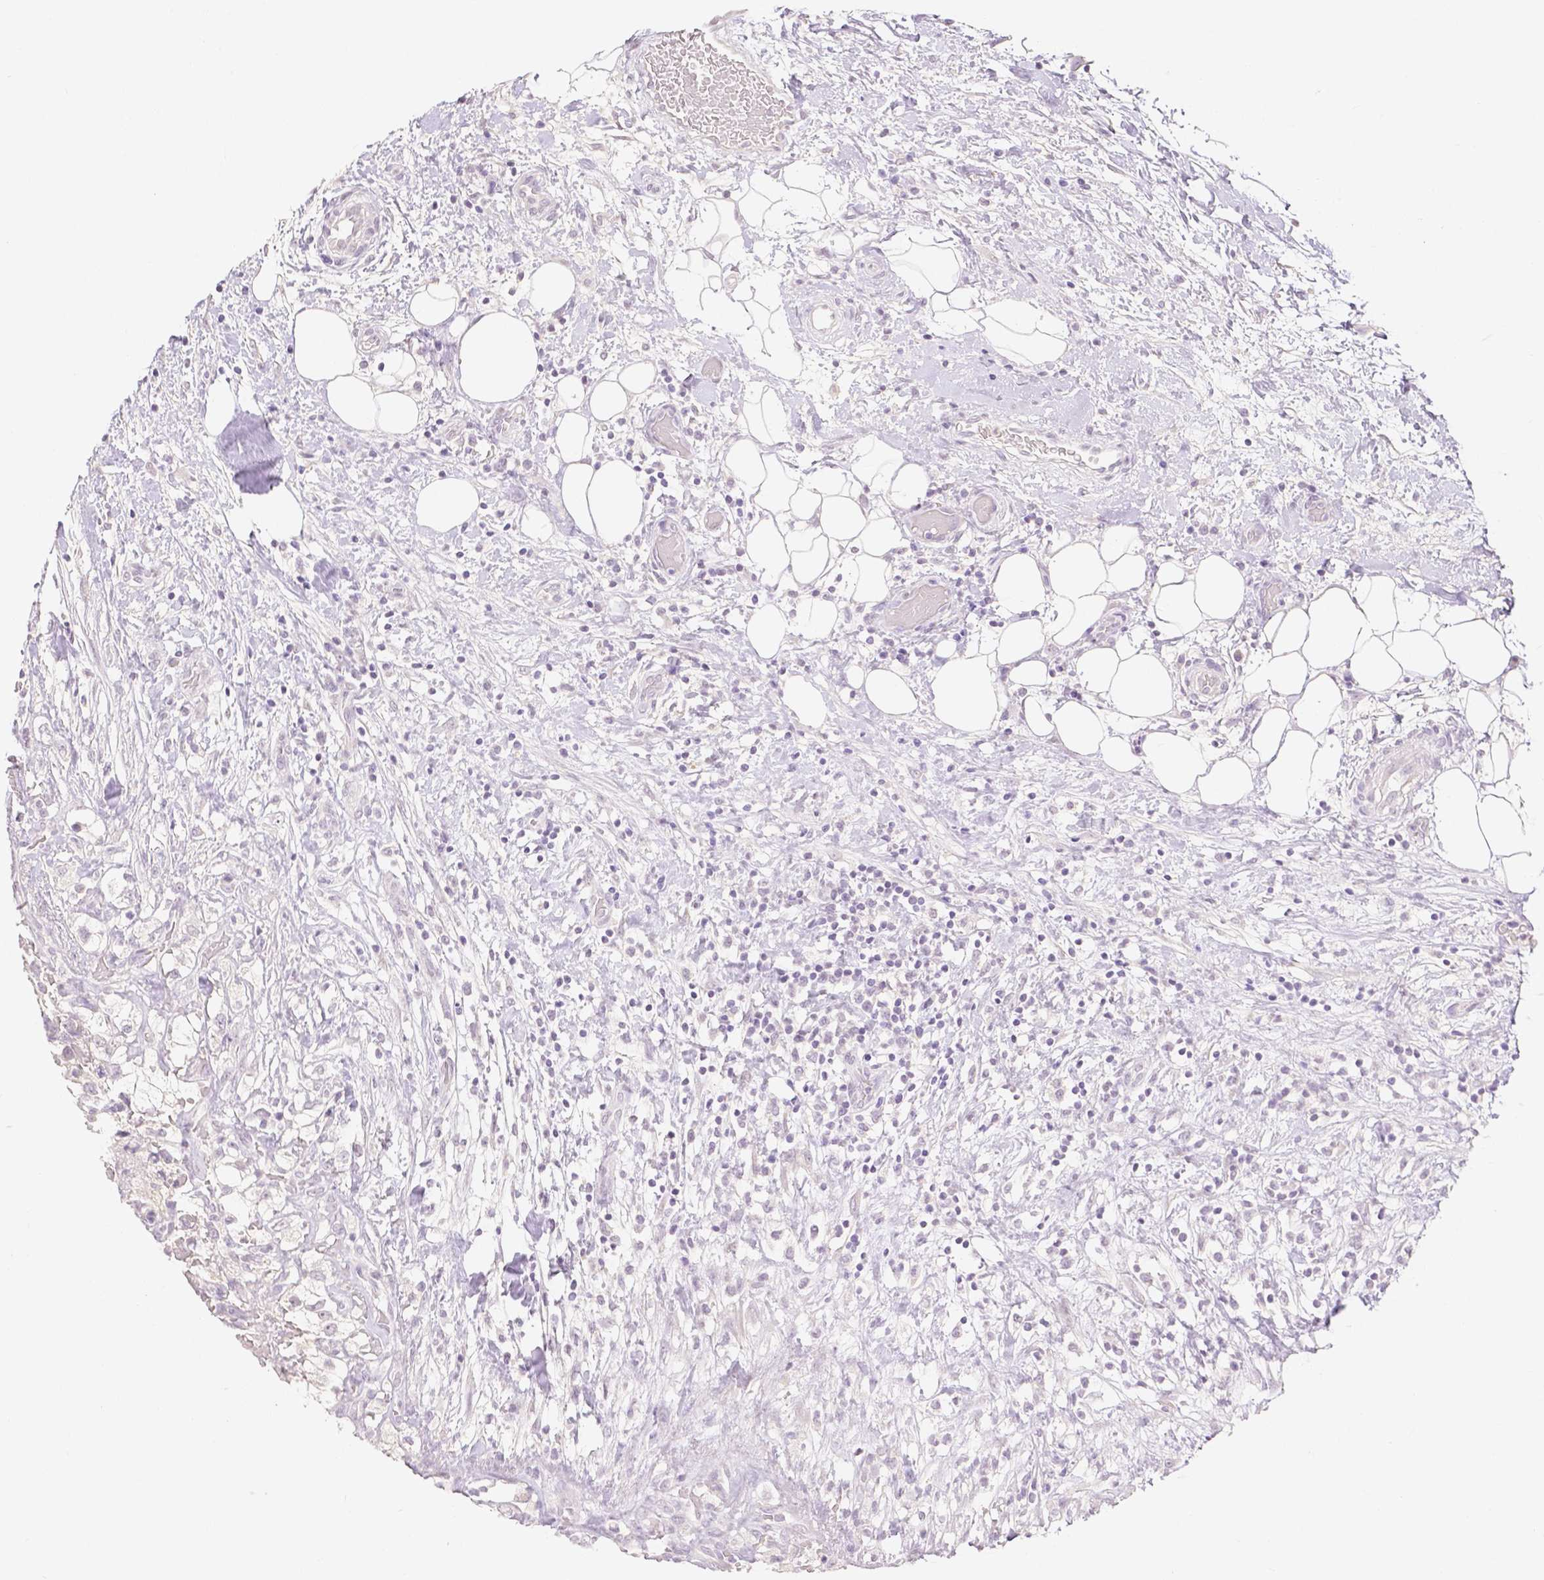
{"staining": {"intensity": "negative", "quantity": "none", "location": "none"}, "tissue": "renal cancer", "cell_type": "Tumor cells", "image_type": "cancer", "snomed": [{"axis": "morphology", "description": "Adenocarcinoma, NOS"}, {"axis": "topography", "description": "Kidney"}], "caption": "Tumor cells are negative for protein expression in human adenocarcinoma (renal).", "gene": "OCLN", "patient": {"sex": "male", "age": 59}}